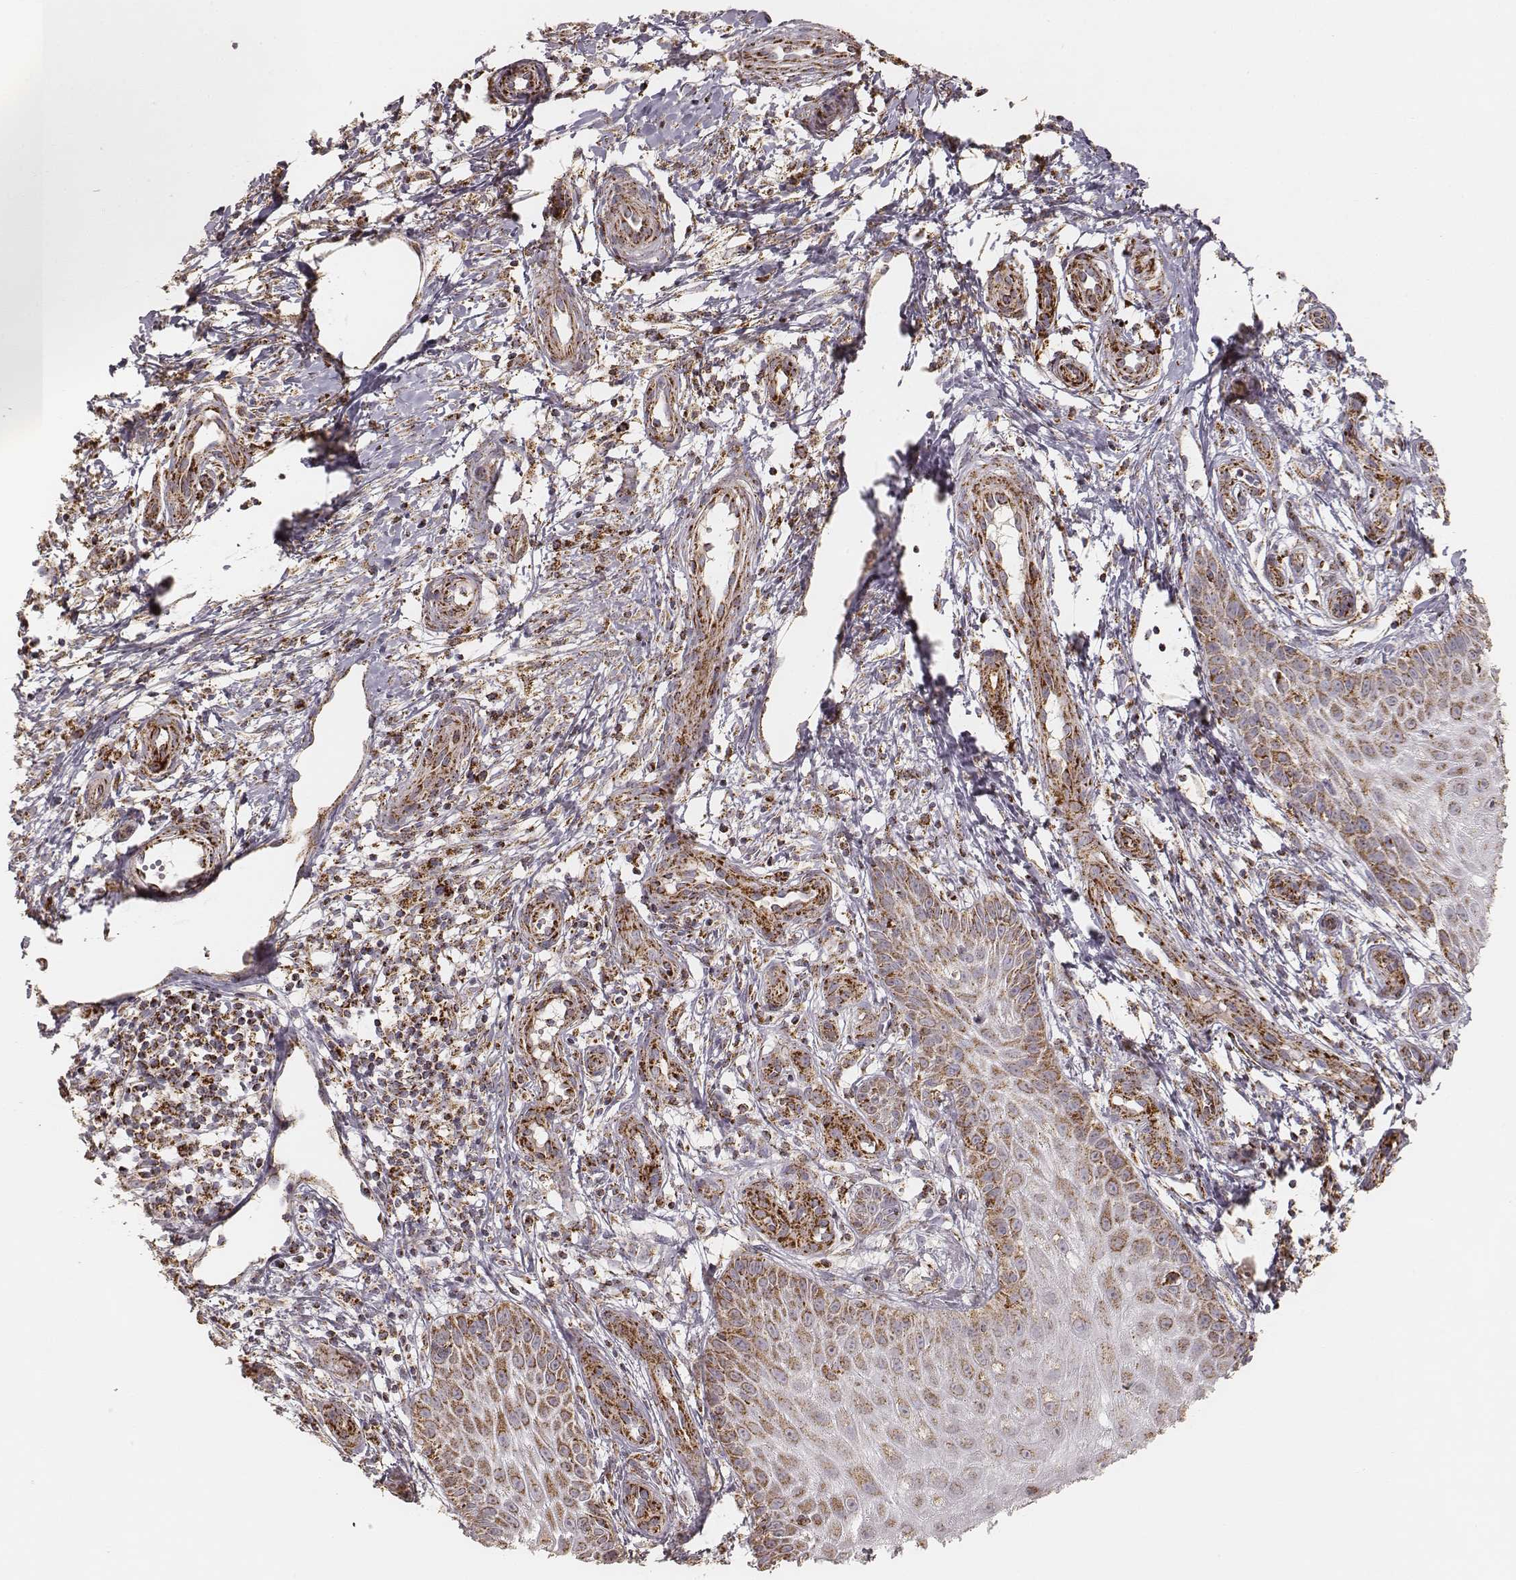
{"staining": {"intensity": "strong", "quantity": ">75%", "location": "cytoplasmic/membranous"}, "tissue": "melanoma", "cell_type": "Tumor cells", "image_type": "cancer", "snomed": [{"axis": "morphology", "description": "Malignant melanoma, NOS"}, {"axis": "topography", "description": "Skin"}], "caption": "A brown stain highlights strong cytoplasmic/membranous expression of a protein in human malignant melanoma tumor cells. (Brightfield microscopy of DAB IHC at high magnification).", "gene": "CS", "patient": {"sex": "female", "age": 53}}